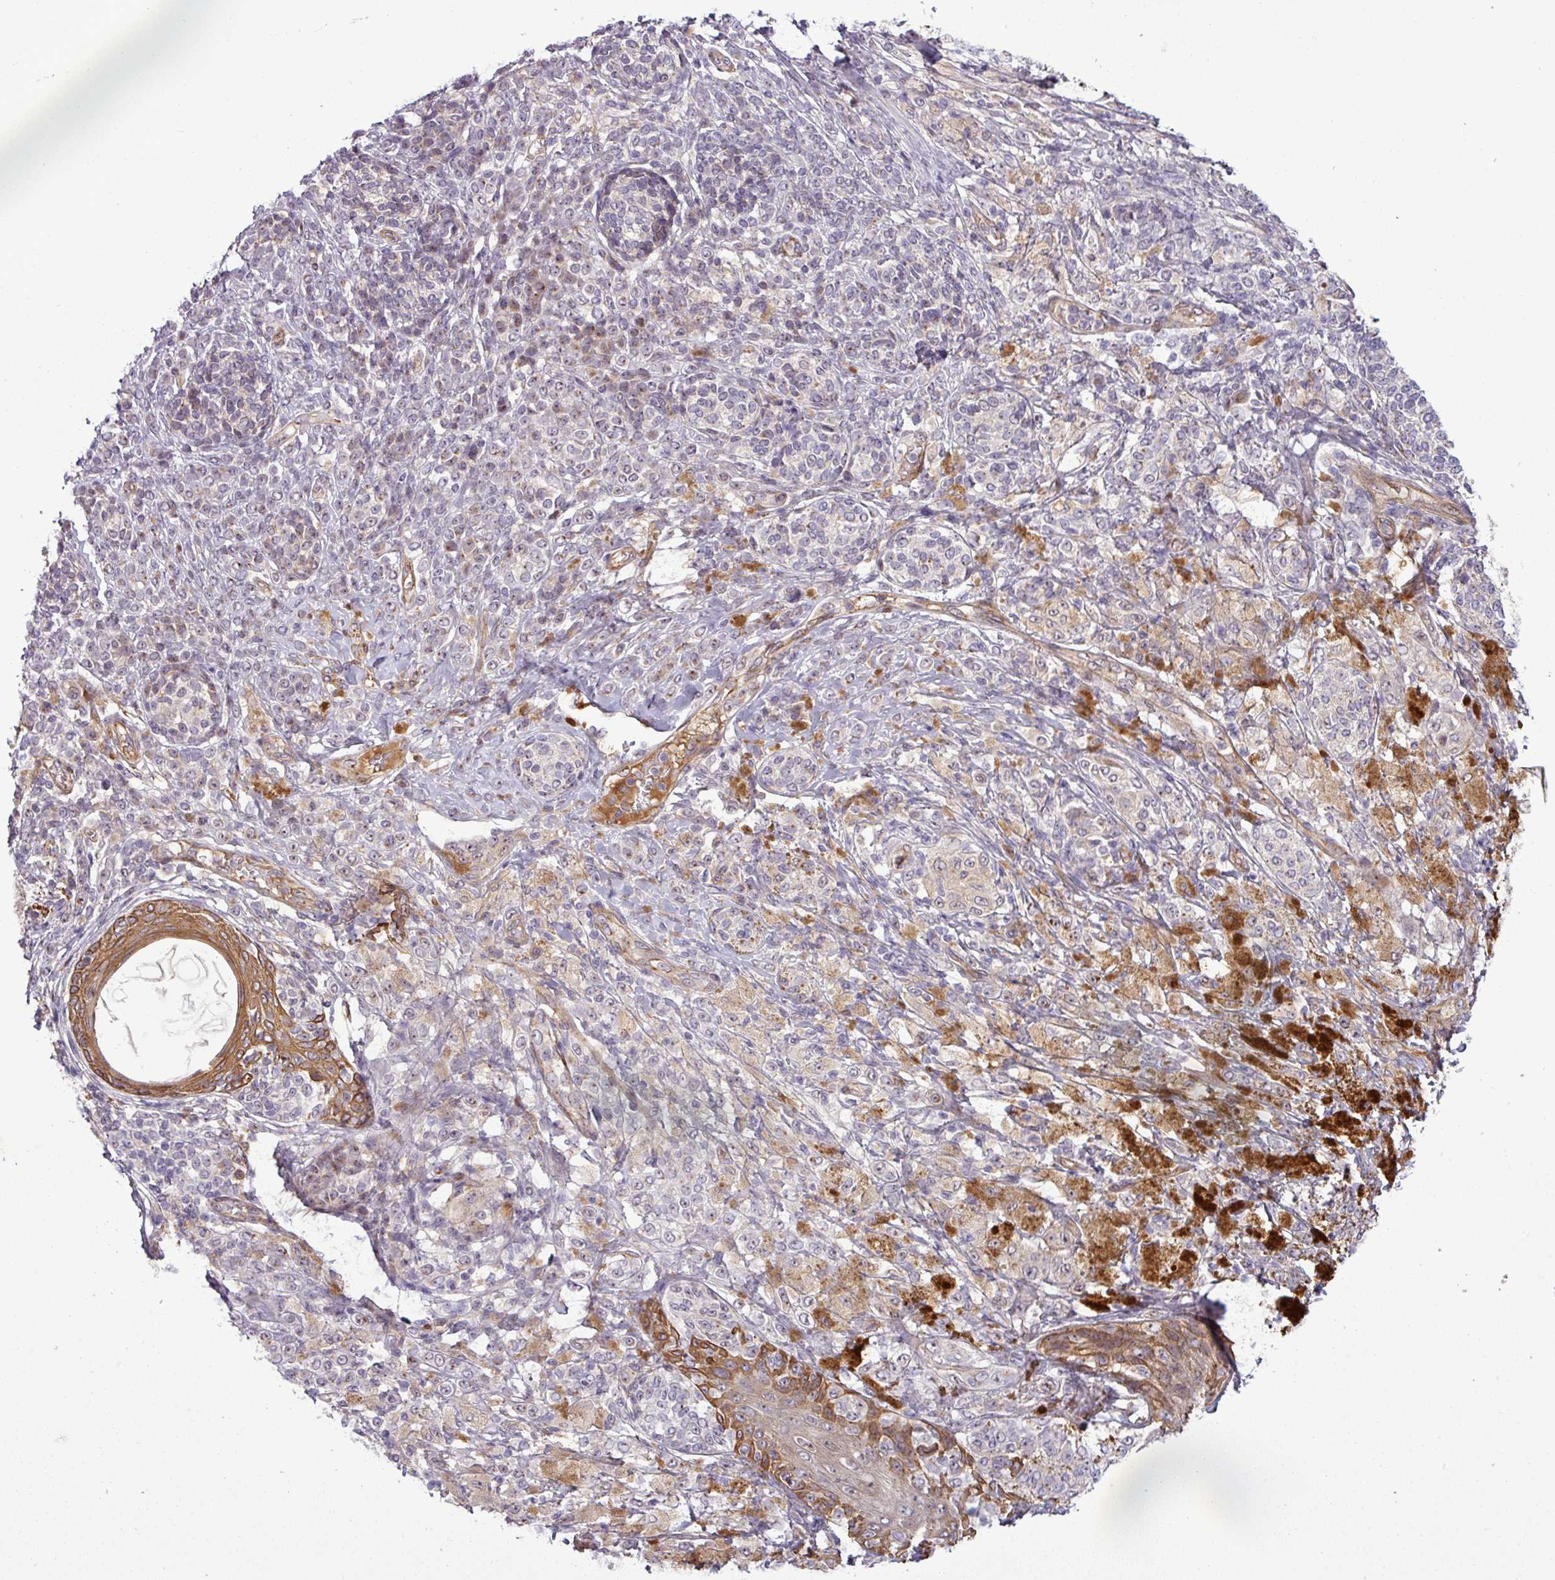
{"staining": {"intensity": "negative", "quantity": "none", "location": "none"}, "tissue": "melanoma", "cell_type": "Tumor cells", "image_type": "cancer", "snomed": [{"axis": "morphology", "description": "Malignant melanoma, NOS"}, {"axis": "topography", "description": "Skin"}], "caption": "Immunohistochemistry histopathology image of human malignant melanoma stained for a protein (brown), which shows no expression in tumor cells.", "gene": "PCDH1", "patient": {"sex": "male", "age": 42}}